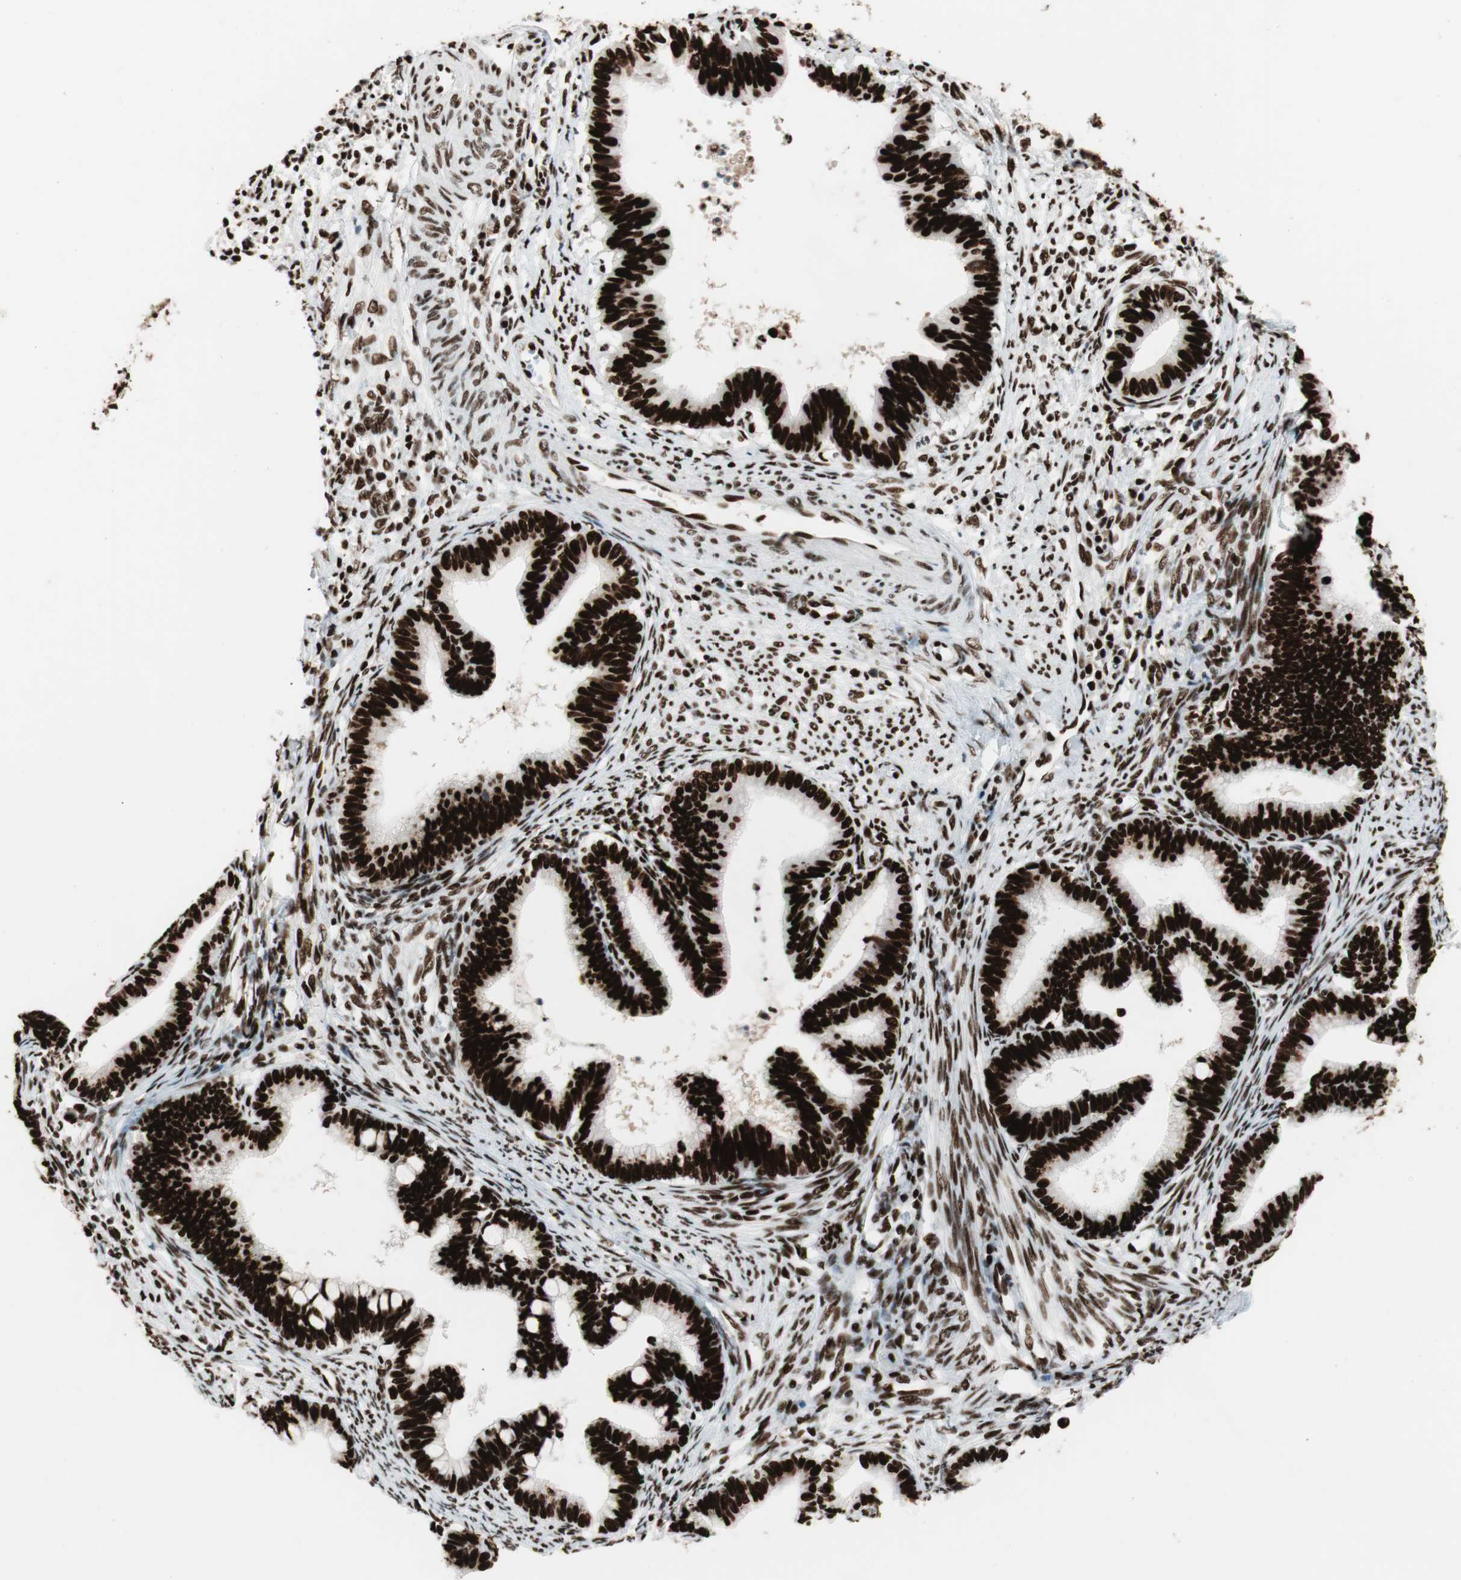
{"staining": {"intensity": "strong", "quantity": ">75%", "location": "nuclear"}, "tissue": "cervical cancer", "cell_type": "Tumor cells", "image_type": "cancer", "snomed": [{"axis": "morphology", "description": "Adenocarcinoma, NOS"}, {"axis": "topography", "description": "Cervix"}], "caption": "This photomicrograph exhibits immunohistochemistry staining of cervical adenocarcinoma, with high strong nuclear staining in approximately >75% of tumor cells.", "gene": "PSME3", "patient": {"sex": "female", "age": 36}}